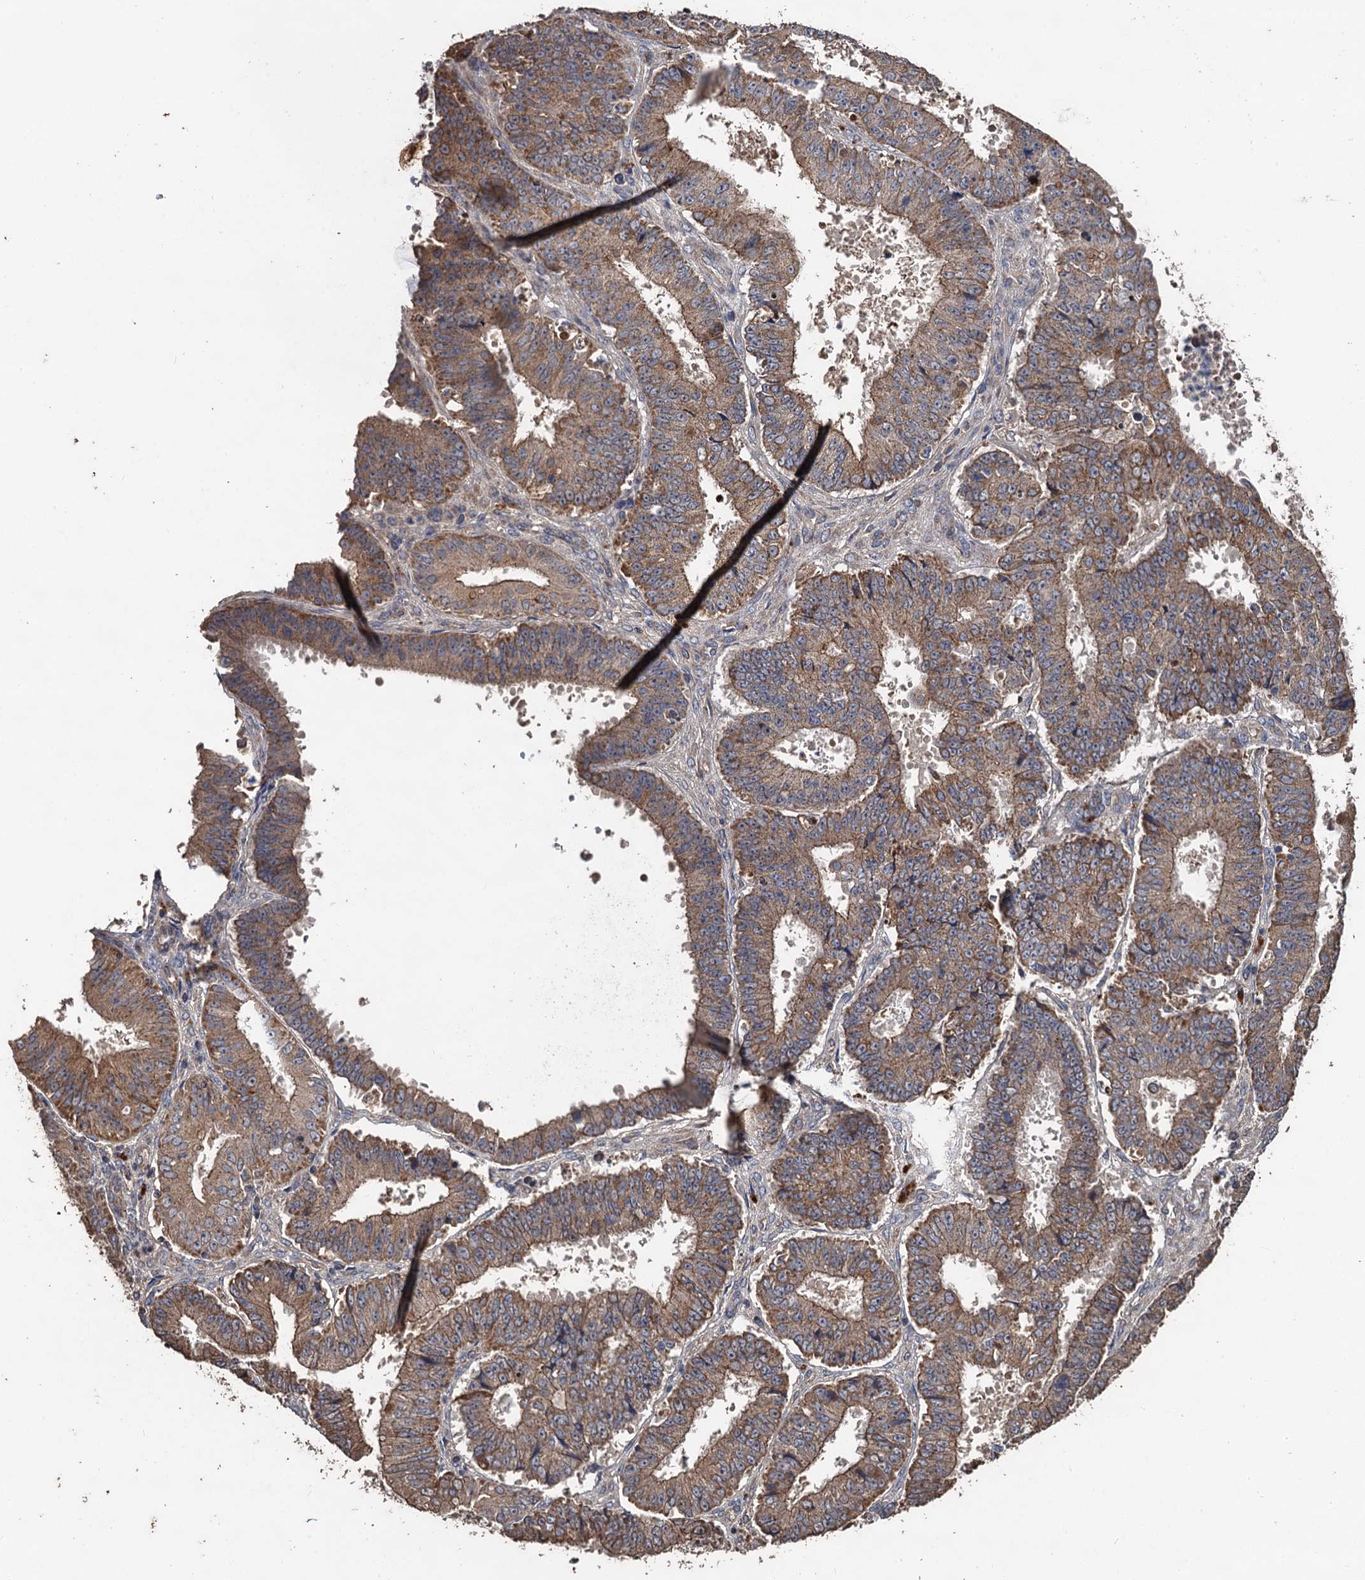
{"staining": {"intensity": "moderate", "quantity": ">75%", "location": "cytoplasmic/membranous"}, "tissue": "ovarian cancer", "cell_type": "Tumor cells", "image_type": "cancer", "snomed": [{"axis": "morphology", "description": "Carcinoma, endometroid"}, {"axis": "topography", "description": "Appendix"}, {"axis": "topography", "description": "Ovary"}], "caption": "High-magnification brightfield microscopy of ovarian cancer (endometroid carcinoma) stained with DAB (brown) and counterstained with hematoxylin (blue). tumor cells exhibit moderate cytoplasmic/membranous expression is appreciated in approximately>75% of cells. (Stains: DAB (3,3'-diaminobenzidine) in brown, nuclei in blue, Microscopy: brightfield microscopy at high magnification).", "gene": "PPTC7", "patient": {"sex": "female", "age": 42}}